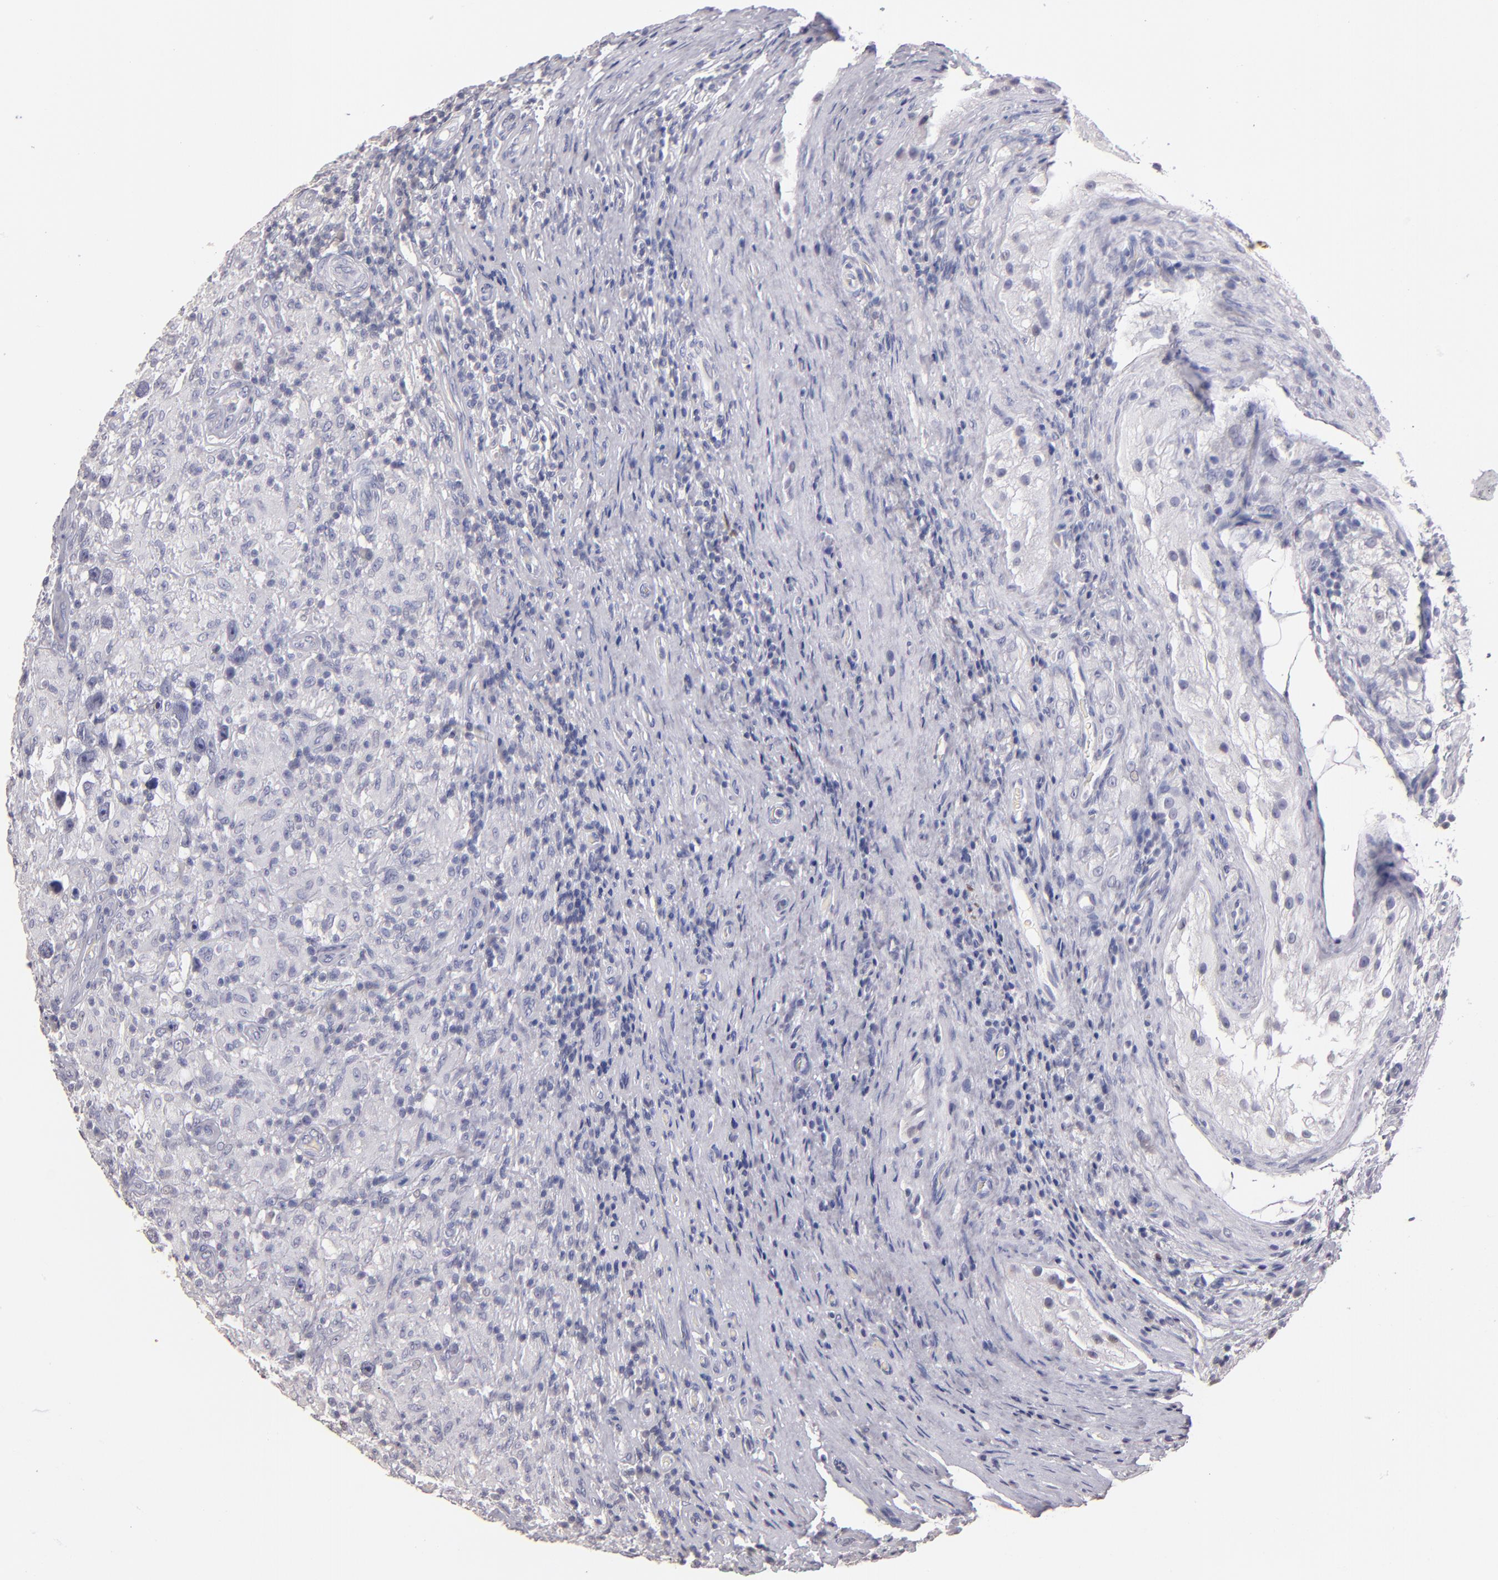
{"staining": {"intensity": "negative", "quantity": "none", "location": "none"}, "tissue": "testis cancer", "cell_type": "Tumor cells", "image_type": "cancer", "snomed": [{"axis": "morphology", "description": "Seminoma, NOS"}, {"axis": "topography", "description": "Testis"}], "caption": "Tumor cells show no significant protein staining in testis cancer.", "gene": "SOX10", "patient": {"sex": "male", "age": 34}}